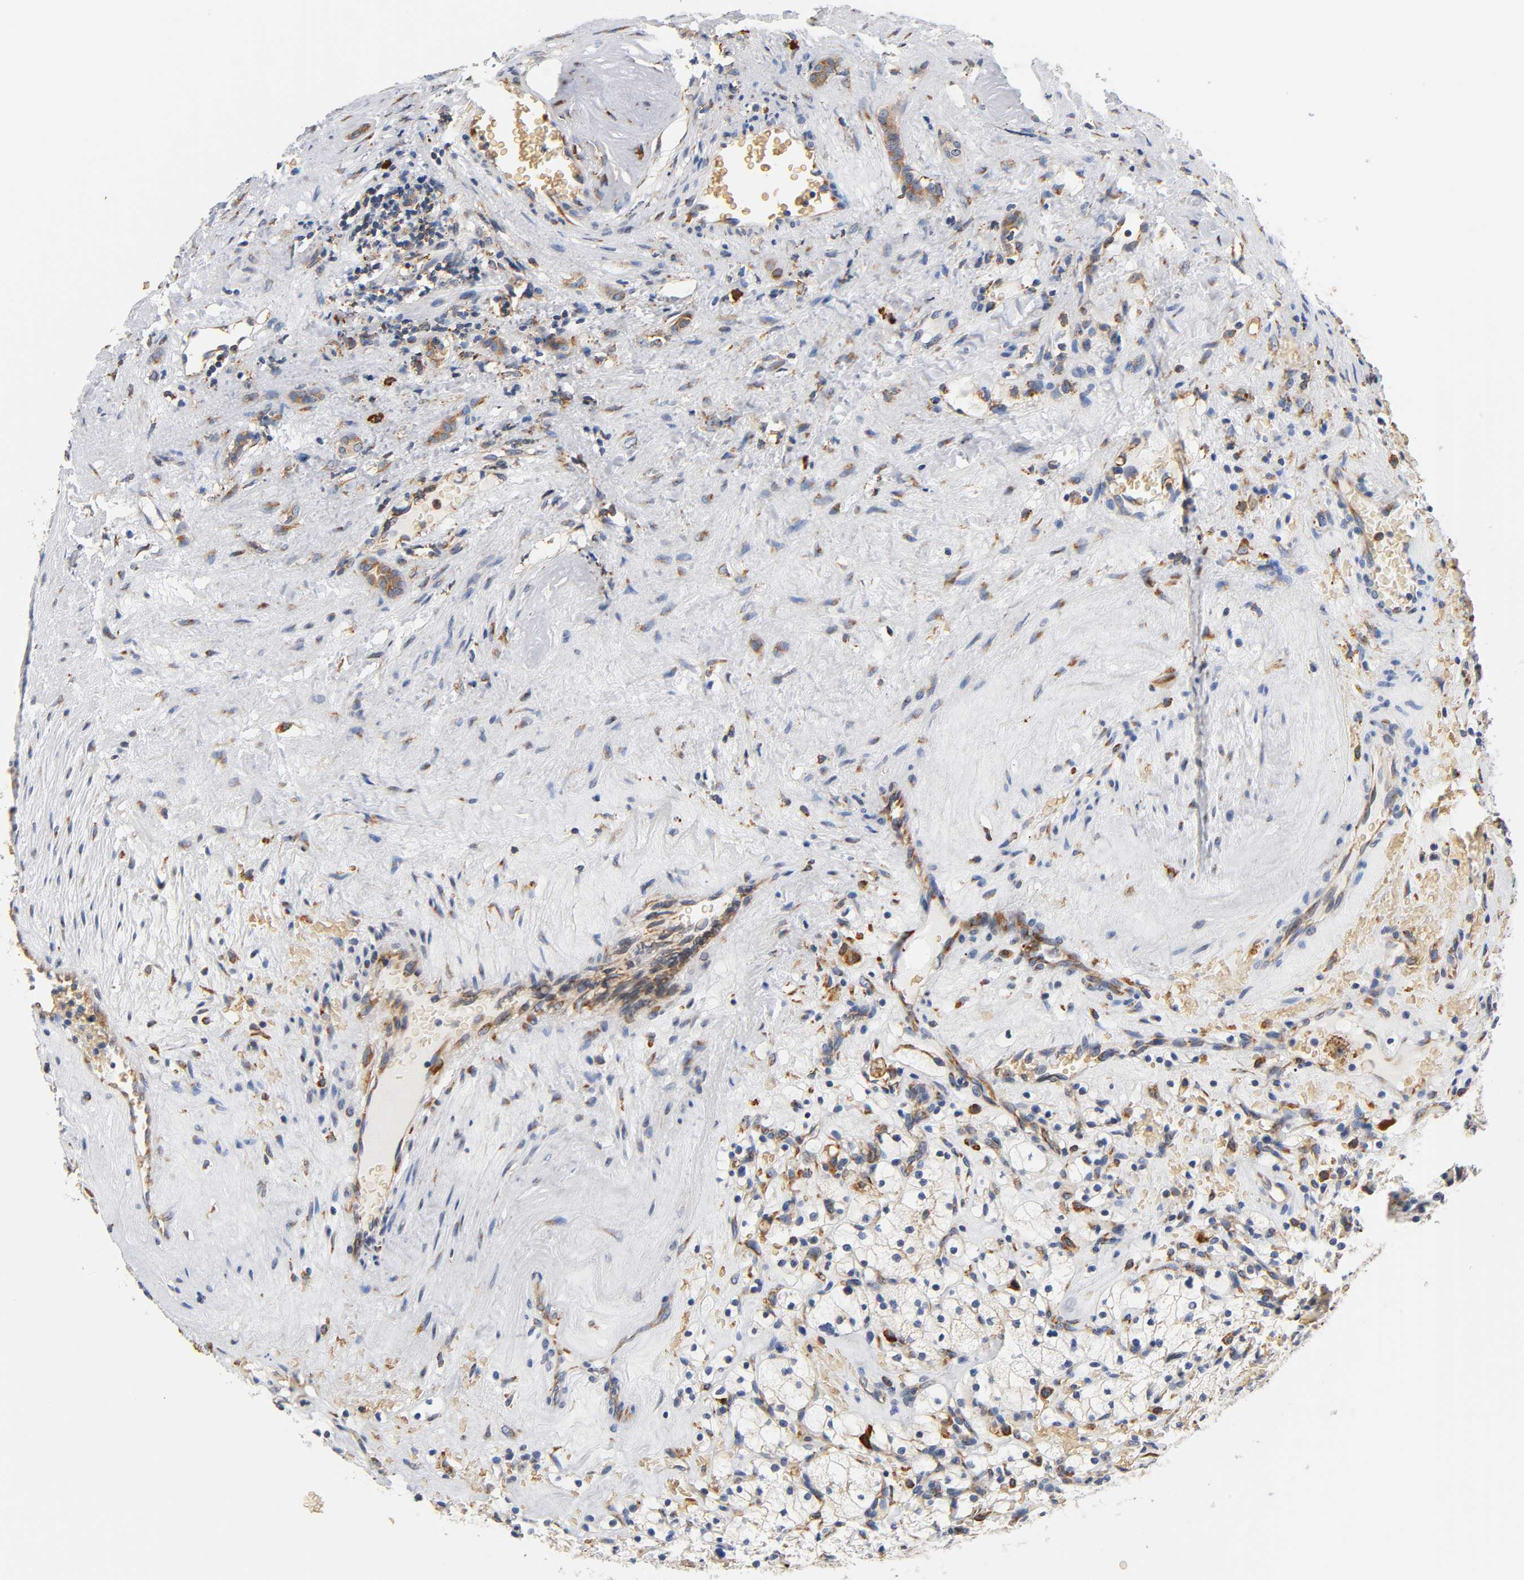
{"staining": {"intensity": "moderate", "quantity": "<25%", "location": "cytoplasmic/membranous"}, "tissue": "renal cancer", "cell_type": "Tumor cells", "image_type": "cancer", "snomed": [{"axis": "morphology", "description": "Adenocarcinoma, NOS"}, {"axis": "topography", "description": "Kidney"}], "caption": "Renal cancer (adenocarcinoma) tissue exhibits moderate cytoplasmic/membranous expression in approximately <25% of tumor cells, visualized by immunohistochemistry.", "gene": "UCKL1", "patient": {"sex": "female", "age": 83}}